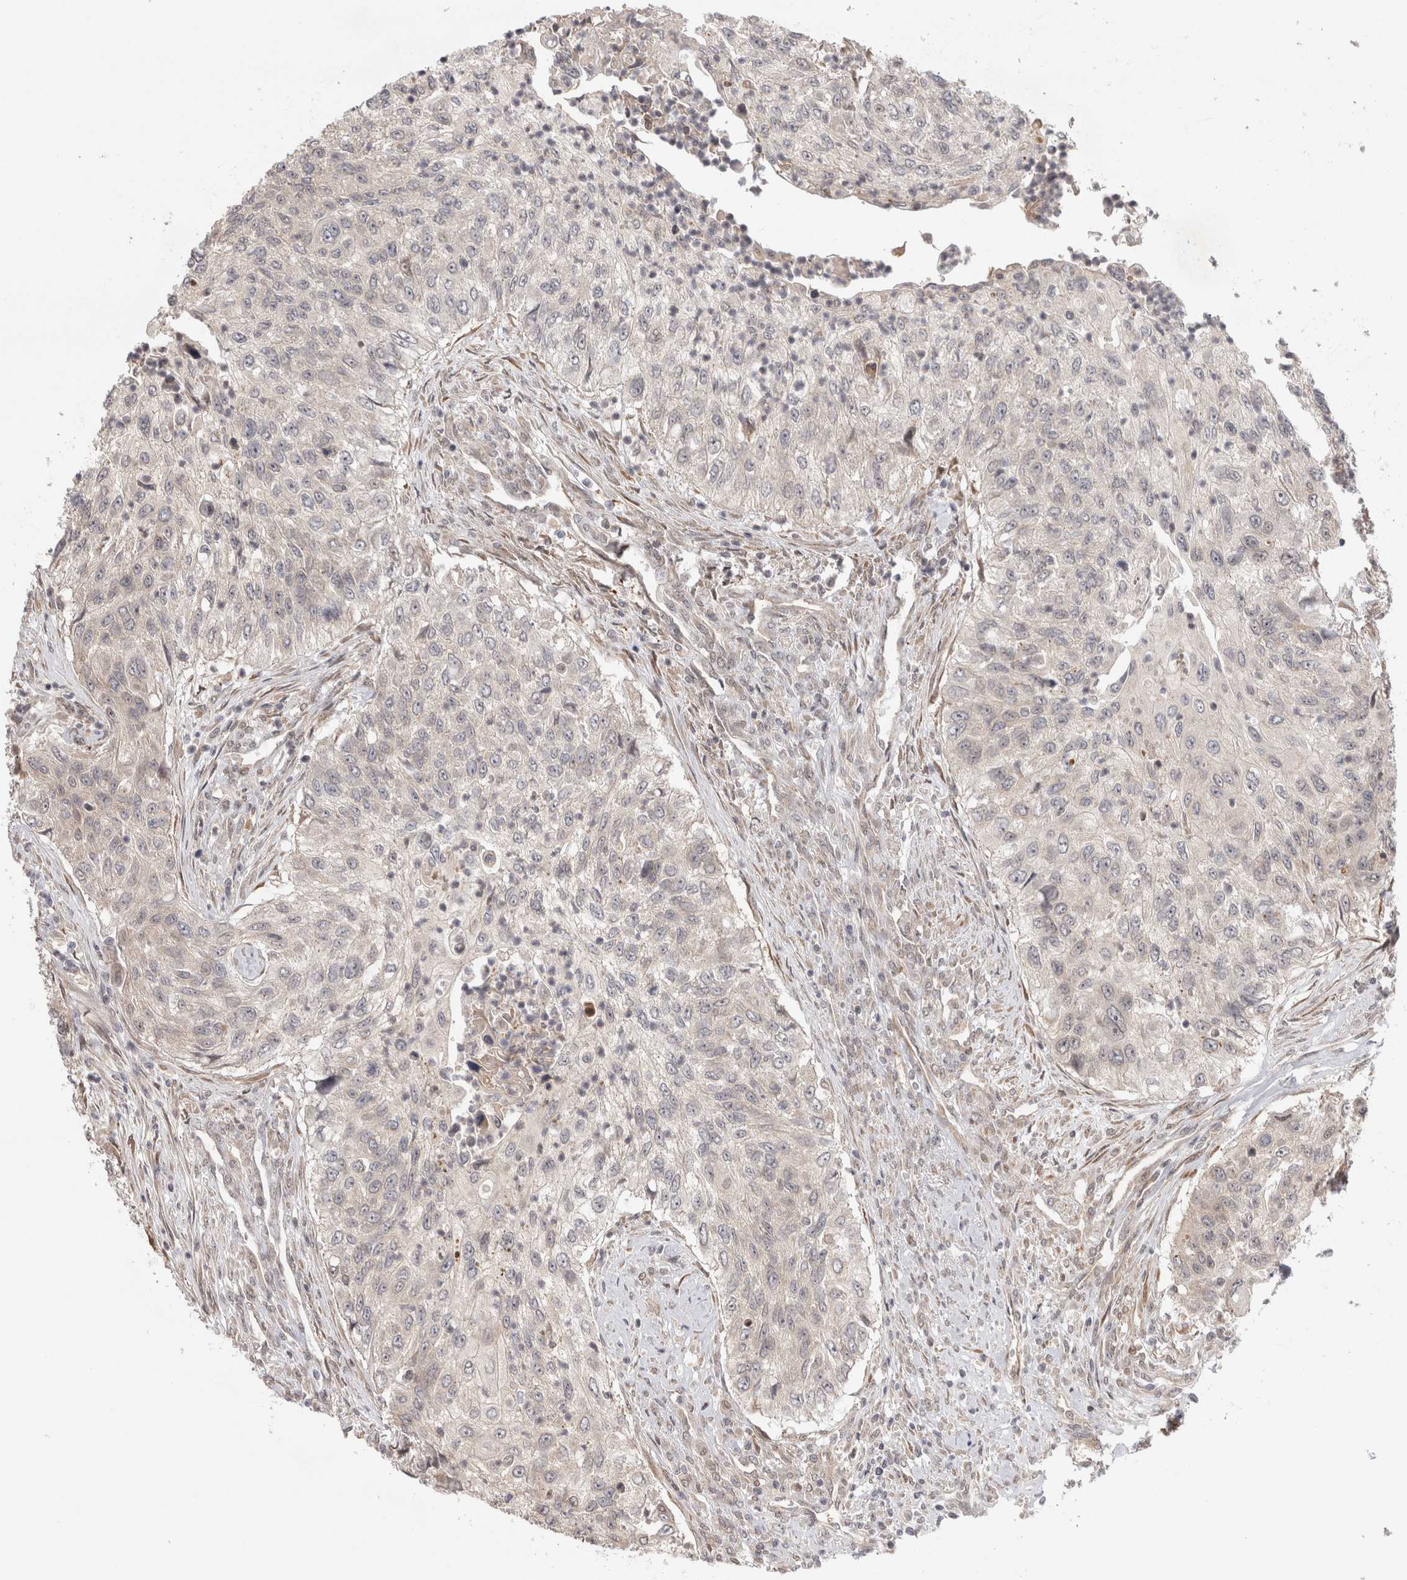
{"staining": {"intensity": "negative", "quantity": "none", "location": "none"}, "tissue": "urothelial cancer", "cell_type": "Tumor cells", "image_type": "cancer", "snomed": [{"axis": "morphology", "description": "Urothelial carcinoma, High grade"}, {"axis": "topography", "description": "Urinary bladder"}], "caption": "The IHC histopathology image has no significant expression in tumor cells of urothelial carcinoma (high-grade) tissue.", "gene": "ZNF318", "patient": {"sex": "female", "age": 60}}